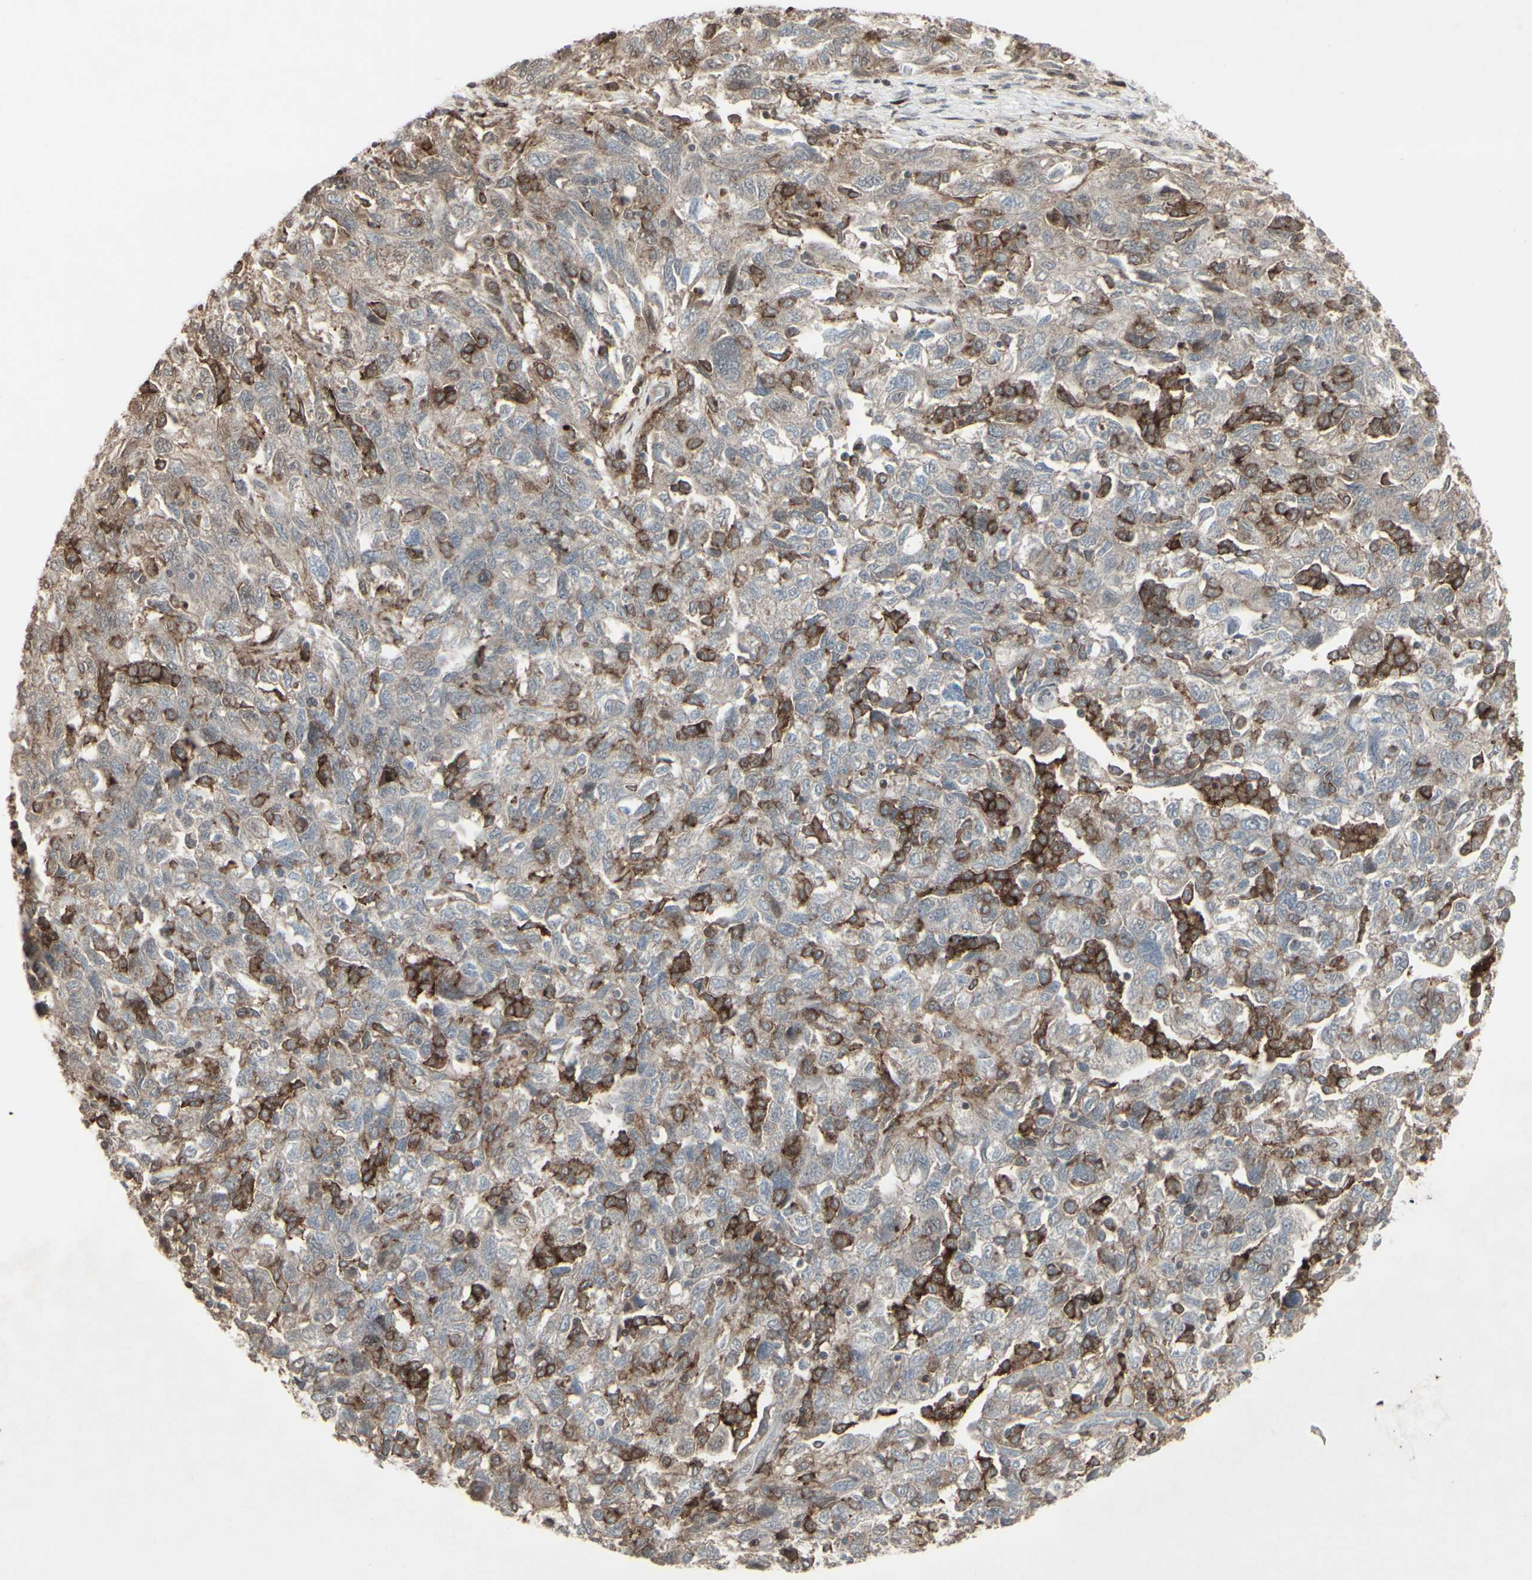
{"staining": {"intensity": "moderate", "quantity": "25%-75%", "location": "cytoplasmic/membranous"}, "tissue": "ovarian cancer", "cell_type": "Tumor cells", "image_type": "cancer", "snomed": [{"axis": "morphology", "description": "Carcinoma, NOS"}, {"axis": "morphology", "description": "Cystadenocarcinoma, serous, NOS"}, {"axis": "topography", "description": "Ovary"}], "caption": "Ovarian cancer (serous cystadenocarcinoma) stained with DAB IHC demonstrates medium levels of moderate cytoplasmic/membranous positivity in about 25%-75% of tumor cells.", "gene": "CD33", "patient": {"sex": "female", "age": 69}}